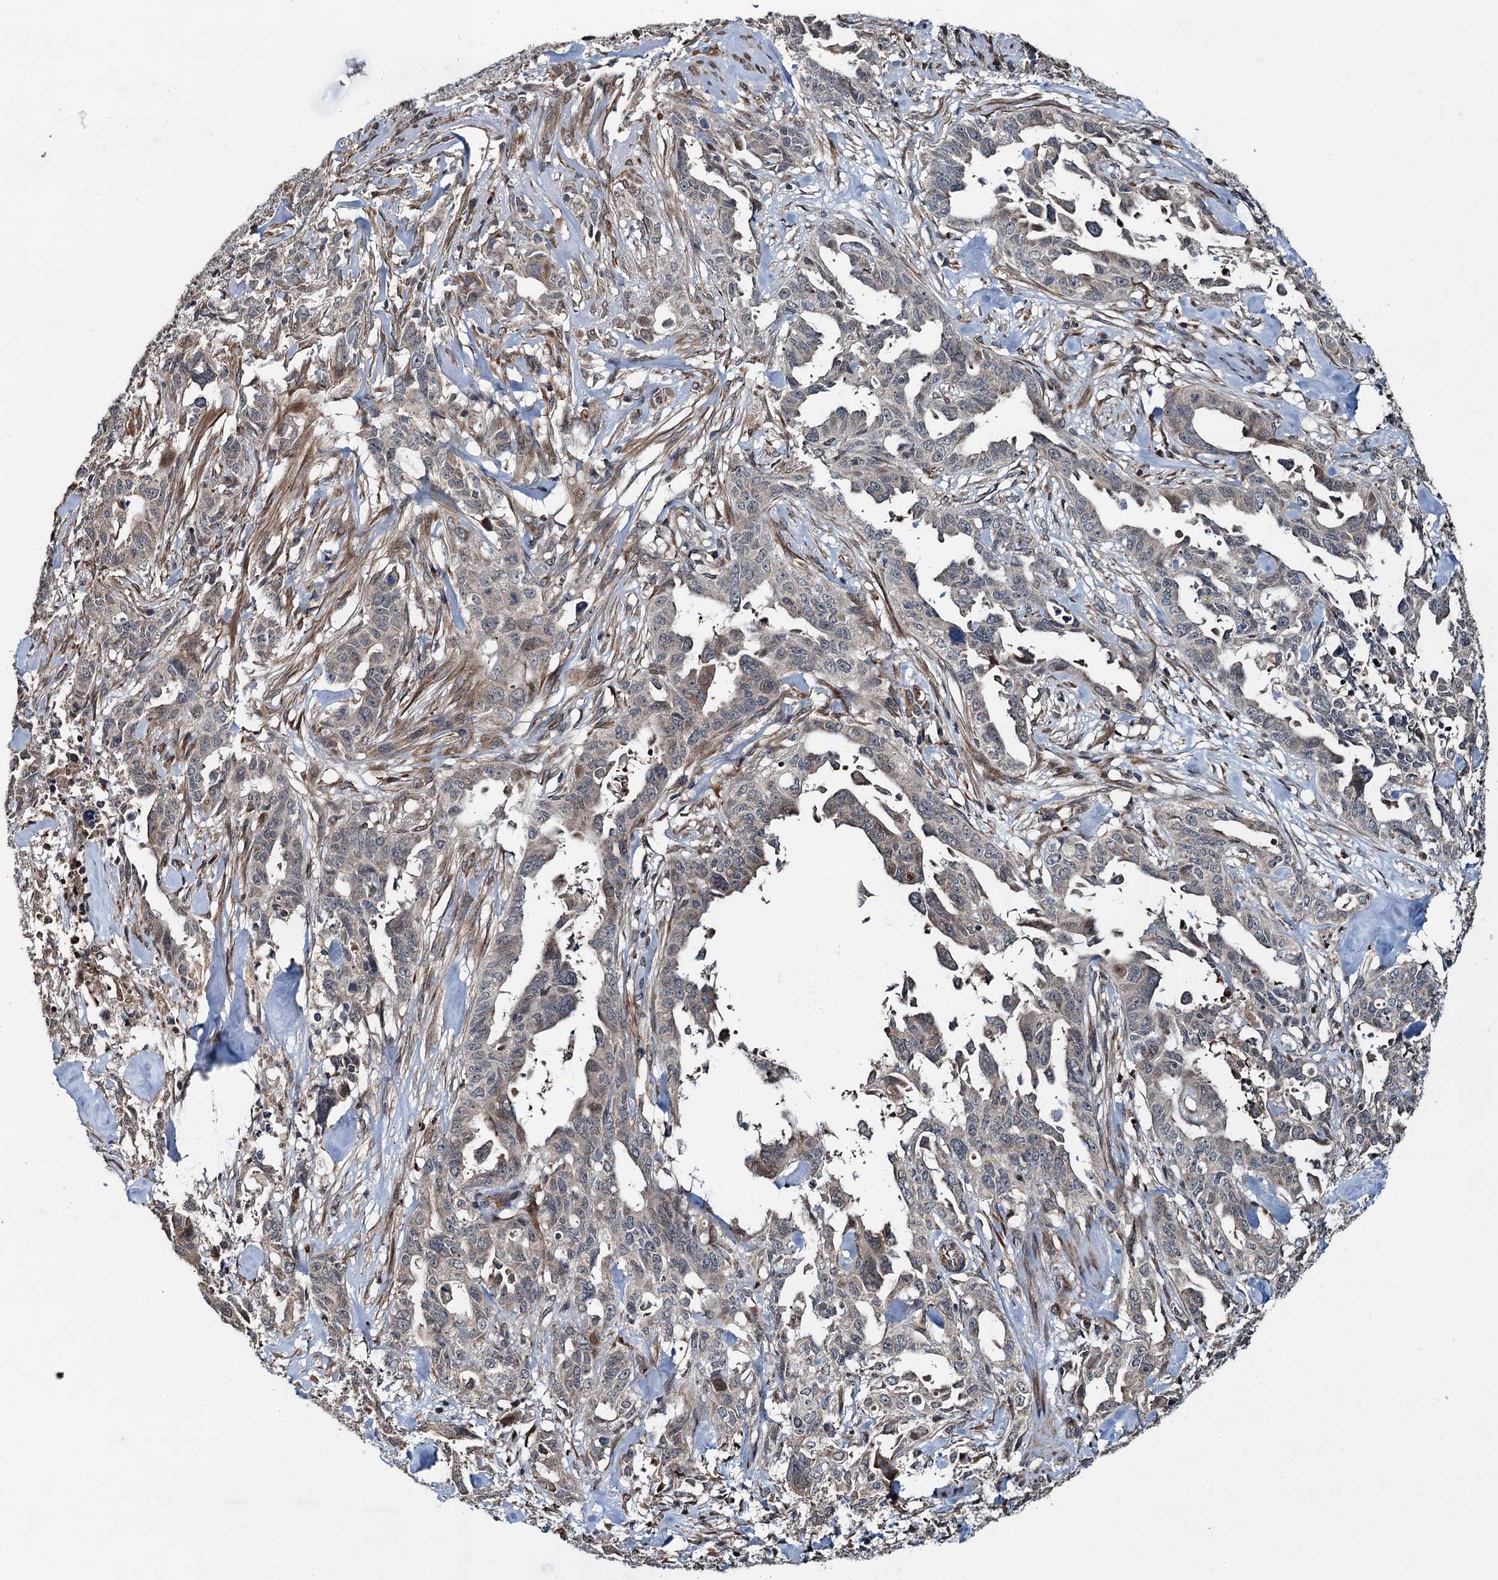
{"staining": {"intensity": "negative", "quantity": "none", "location": "none"}, "tissue": "endometrial cancer", "cell_type": "Tumor cells", "image_type": "cancer", "snomed": [{"axis": "morphology", "description": "Adenocarcinoma, NOS"}, {"axis": "topography", "description": "Endometrium"}], "caption": "Human endometrial cancer (adenocarcinoma) stained for a protein using immunohistochemistry (IHC) demonstrates no positivity in tumor cells.", "gene": "WHAMM", "patient": {"sex": "female", "age": 65}}